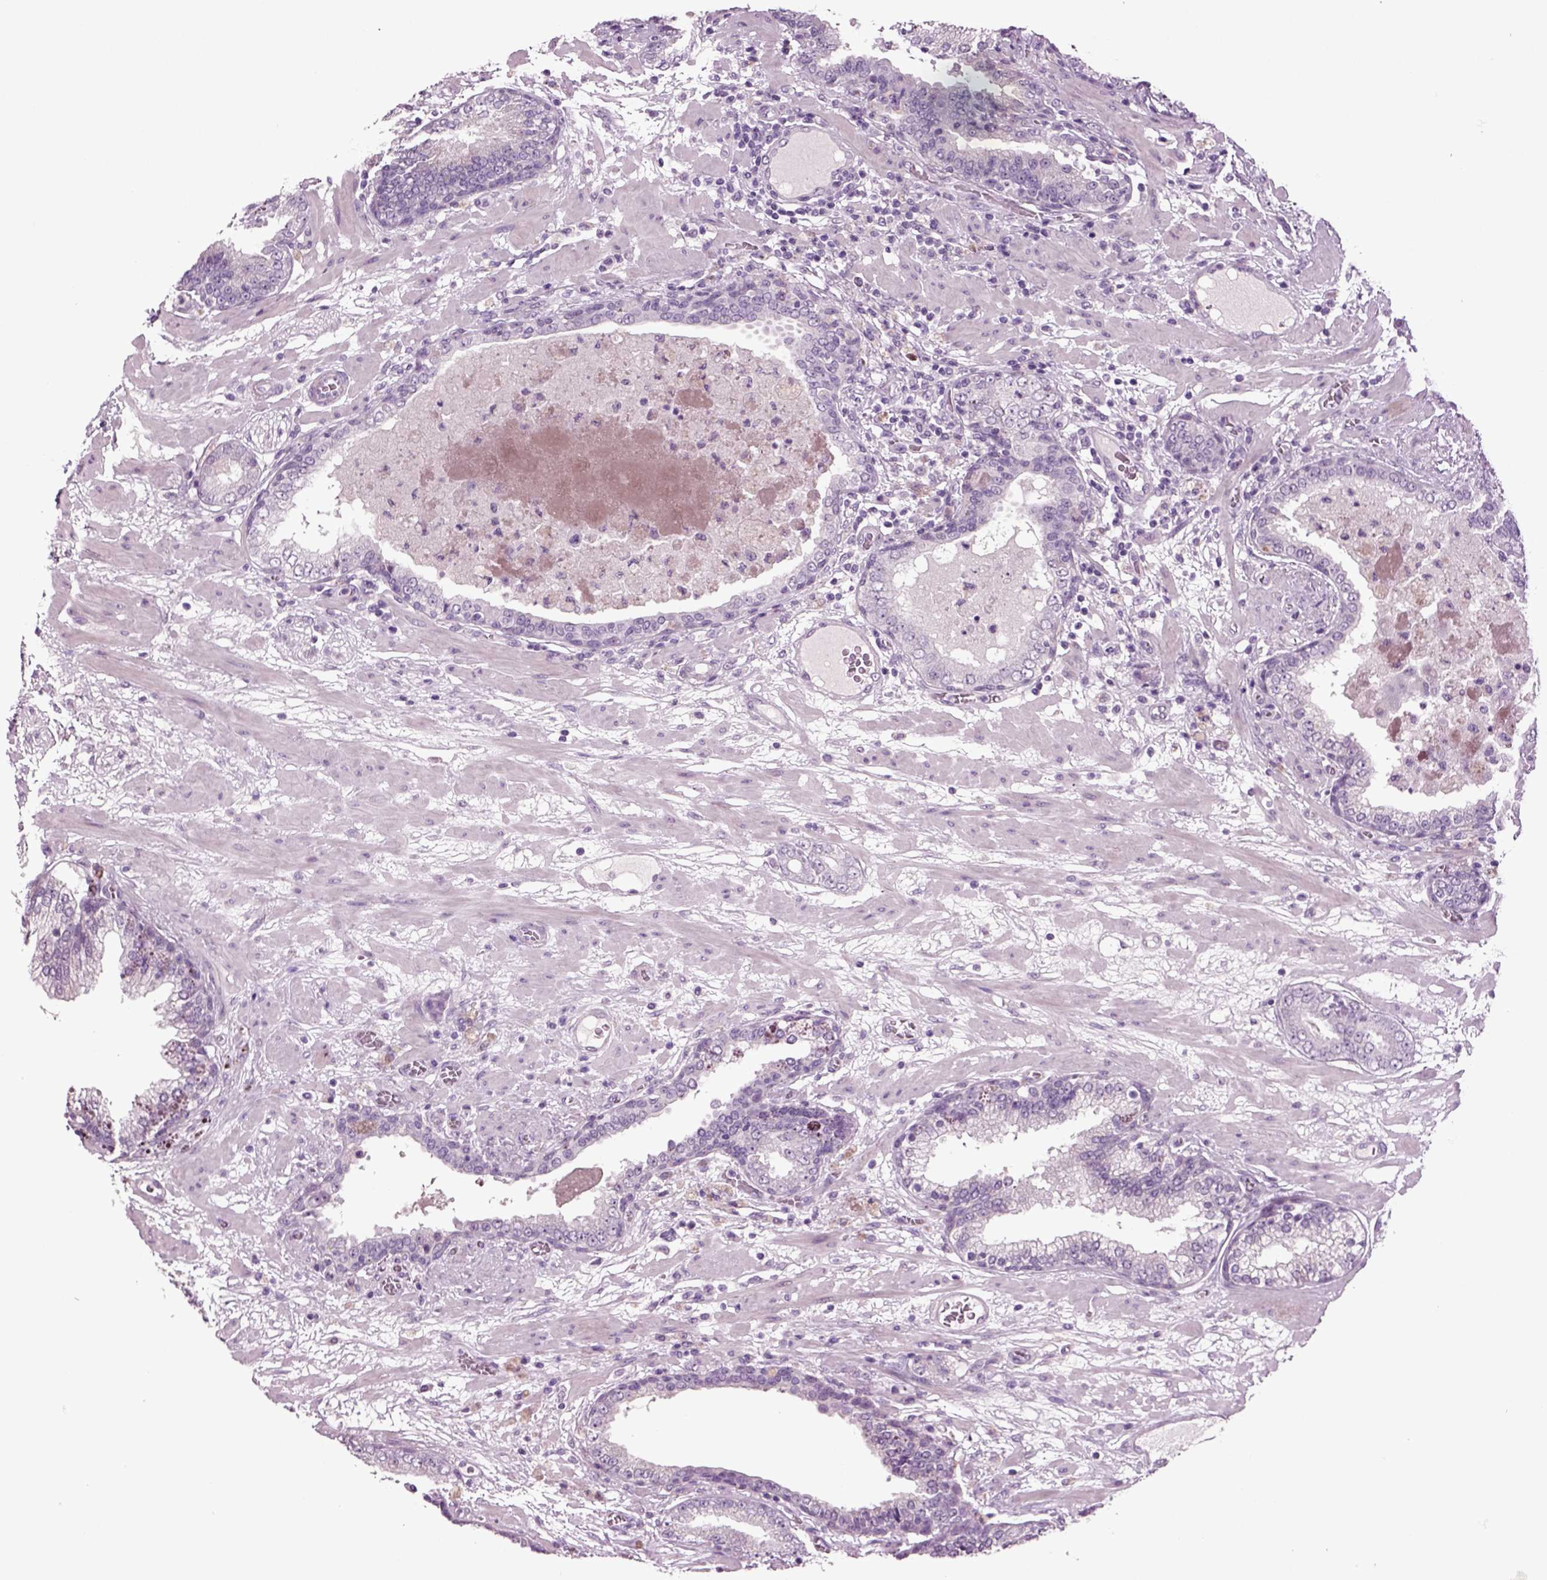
{"staining": {"intensity": "negative", "quantity": "none", "location": "none"}, "tissue": "prostate cancer", "cell_type": "Tumor cells", "image_type": "cancer", "snomed": [{"axis": "morphology", "description": "Adenocarcinoma, Low grade"}, {"axis": "topography", "description": "Prostate"}], "caption": "IHC photomicrograph of neoplastic tissue: human prostate low-grade adenocarcinoma stained with DAB (3,3'-diaminobenzidine) shows no significant protein staining in tumor cells.", "gene": "SLC17A6", "patient": {"sex": "male", "age": 60}}